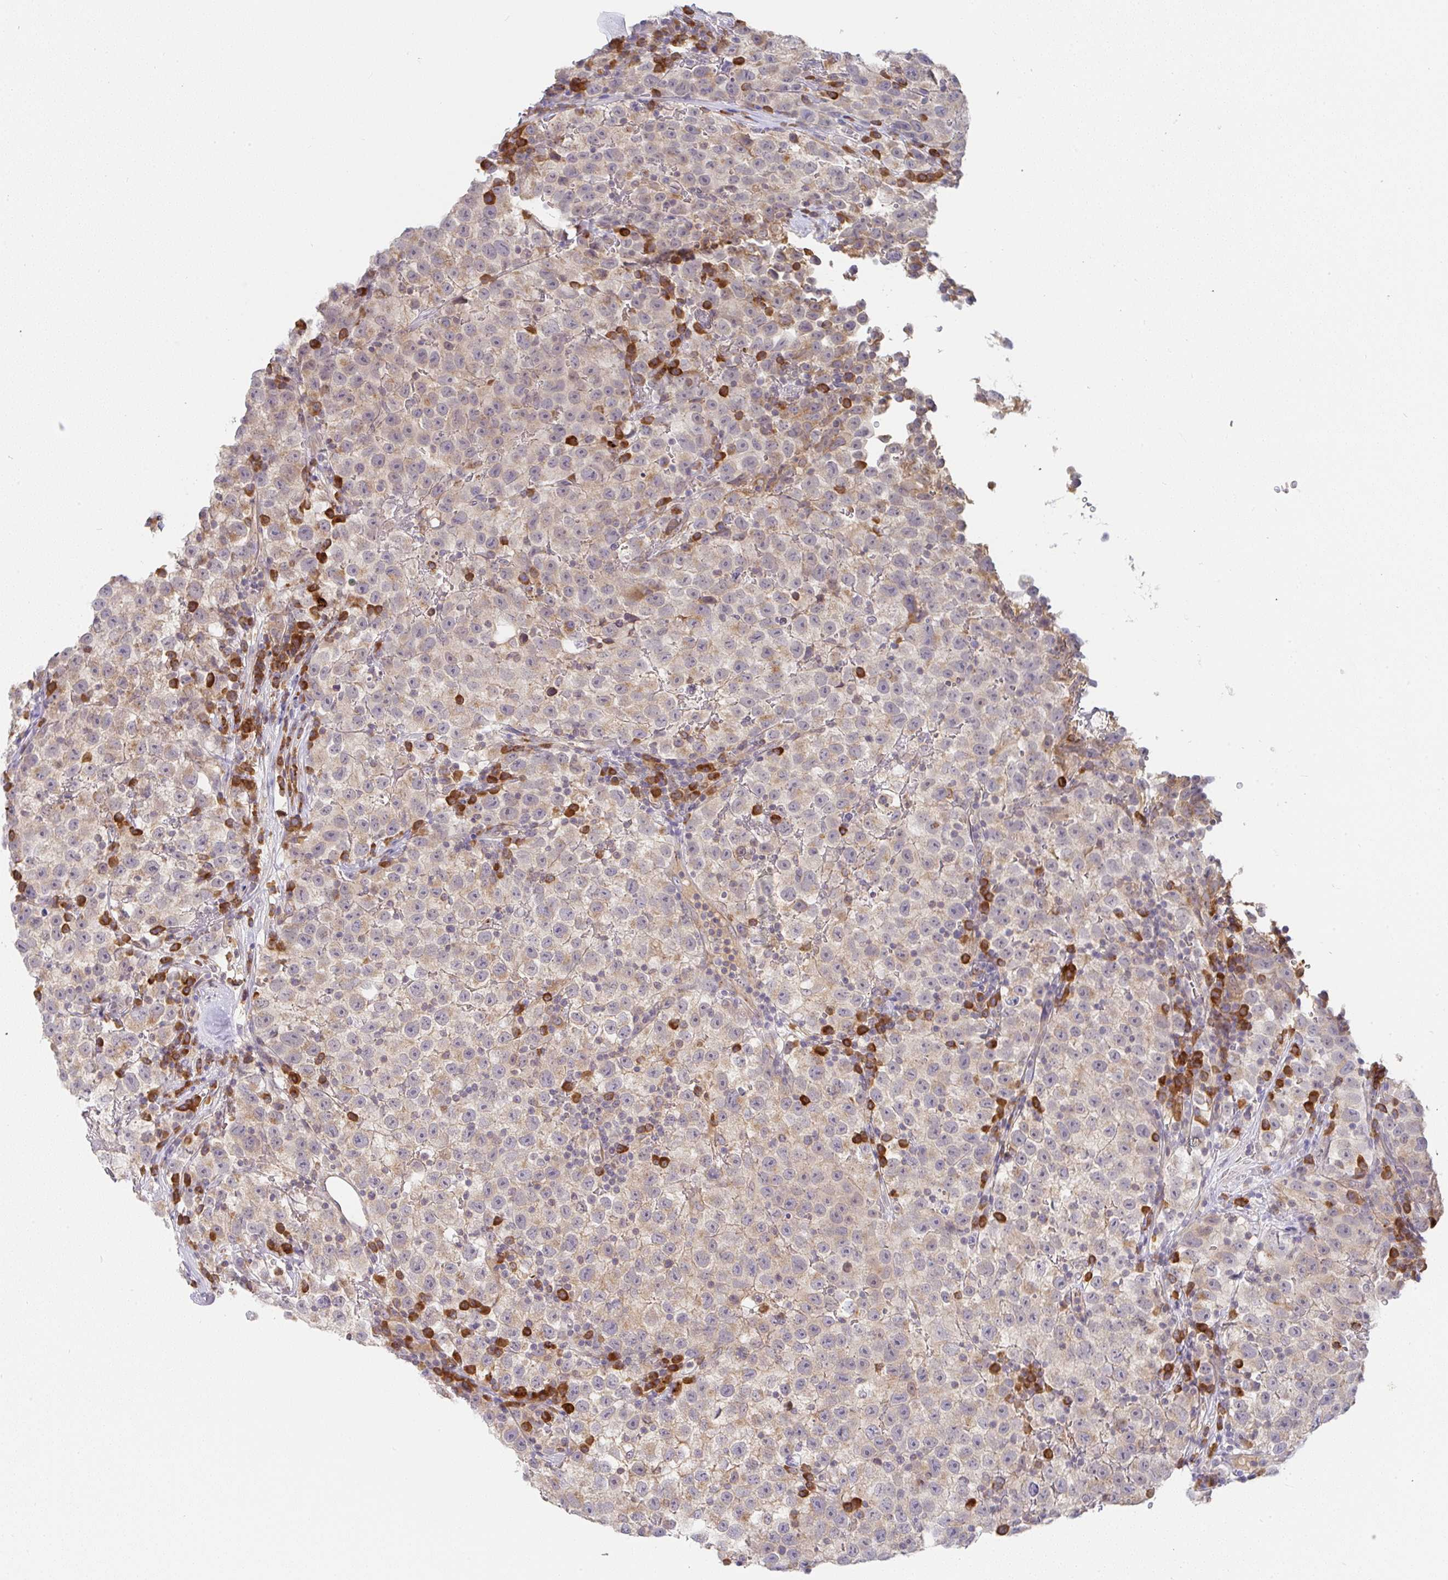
{"staining": {"intensity": "weak", "quantity": "25%-75%", "location": "cytoplasmic/membranous"}, "tissue": "testis cancer", "cell_type": "Tumor cells", "image_type": "cancer", "snomed": [{"axis": "morphology", "description": "Seminoma, NOS"}, {"axis": "topography", "description": "Testis"}], "caption": "Seminoma (testis) stained for a protein shows weak cytoplasmic/membranous positivity in tumor cells. (IHC, brightfield microscopy, high magnification).", "gene": "DERL2", "patient": {"sex": "male", "age": 22}}